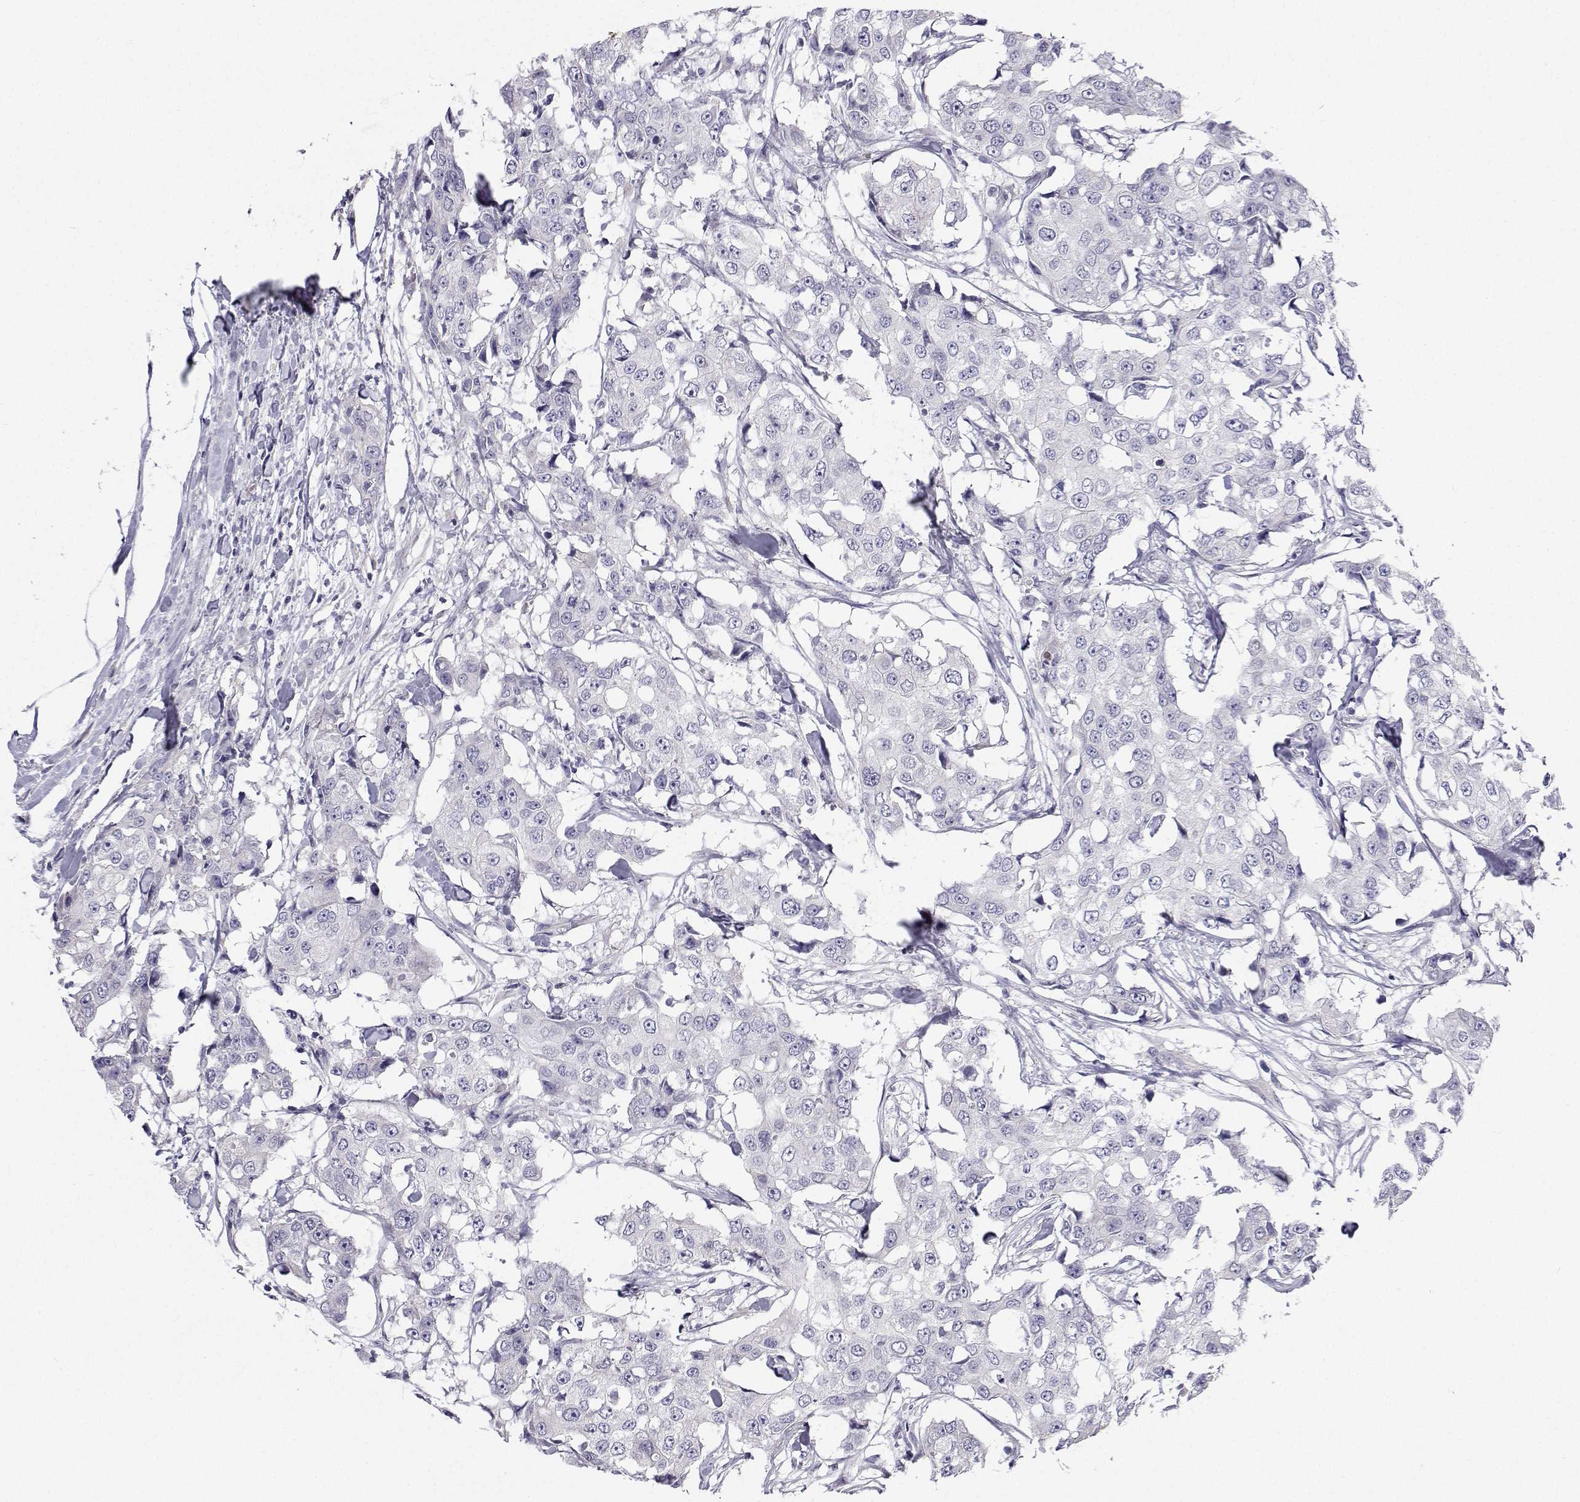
{"staining": {"intensity": "negative", "quantity": "none", "location": "none"}, "tissue": "breast cancer", "cell_type": "Tumor cells", "image_type": "cancer", "snomed": [{"axis": "morphology", "description": "Duct carcinoma"}, {"axis": "topography", "description": "Breast"}], "caption": "A high-resolution histopathology image shows immunohistochemistry staining of breast intraductal carcinoma, which reveals no significant expression in tumor cells. (Stains: DAB (3,3'-diaminobenzidine) immunohistochemistry (IHC) with hematoxylin counter stain, Microscopy: brightfield microscopy at high magnification).", "gene": "ANKRD65", "patient": {"sex": "female", "age": 27}}